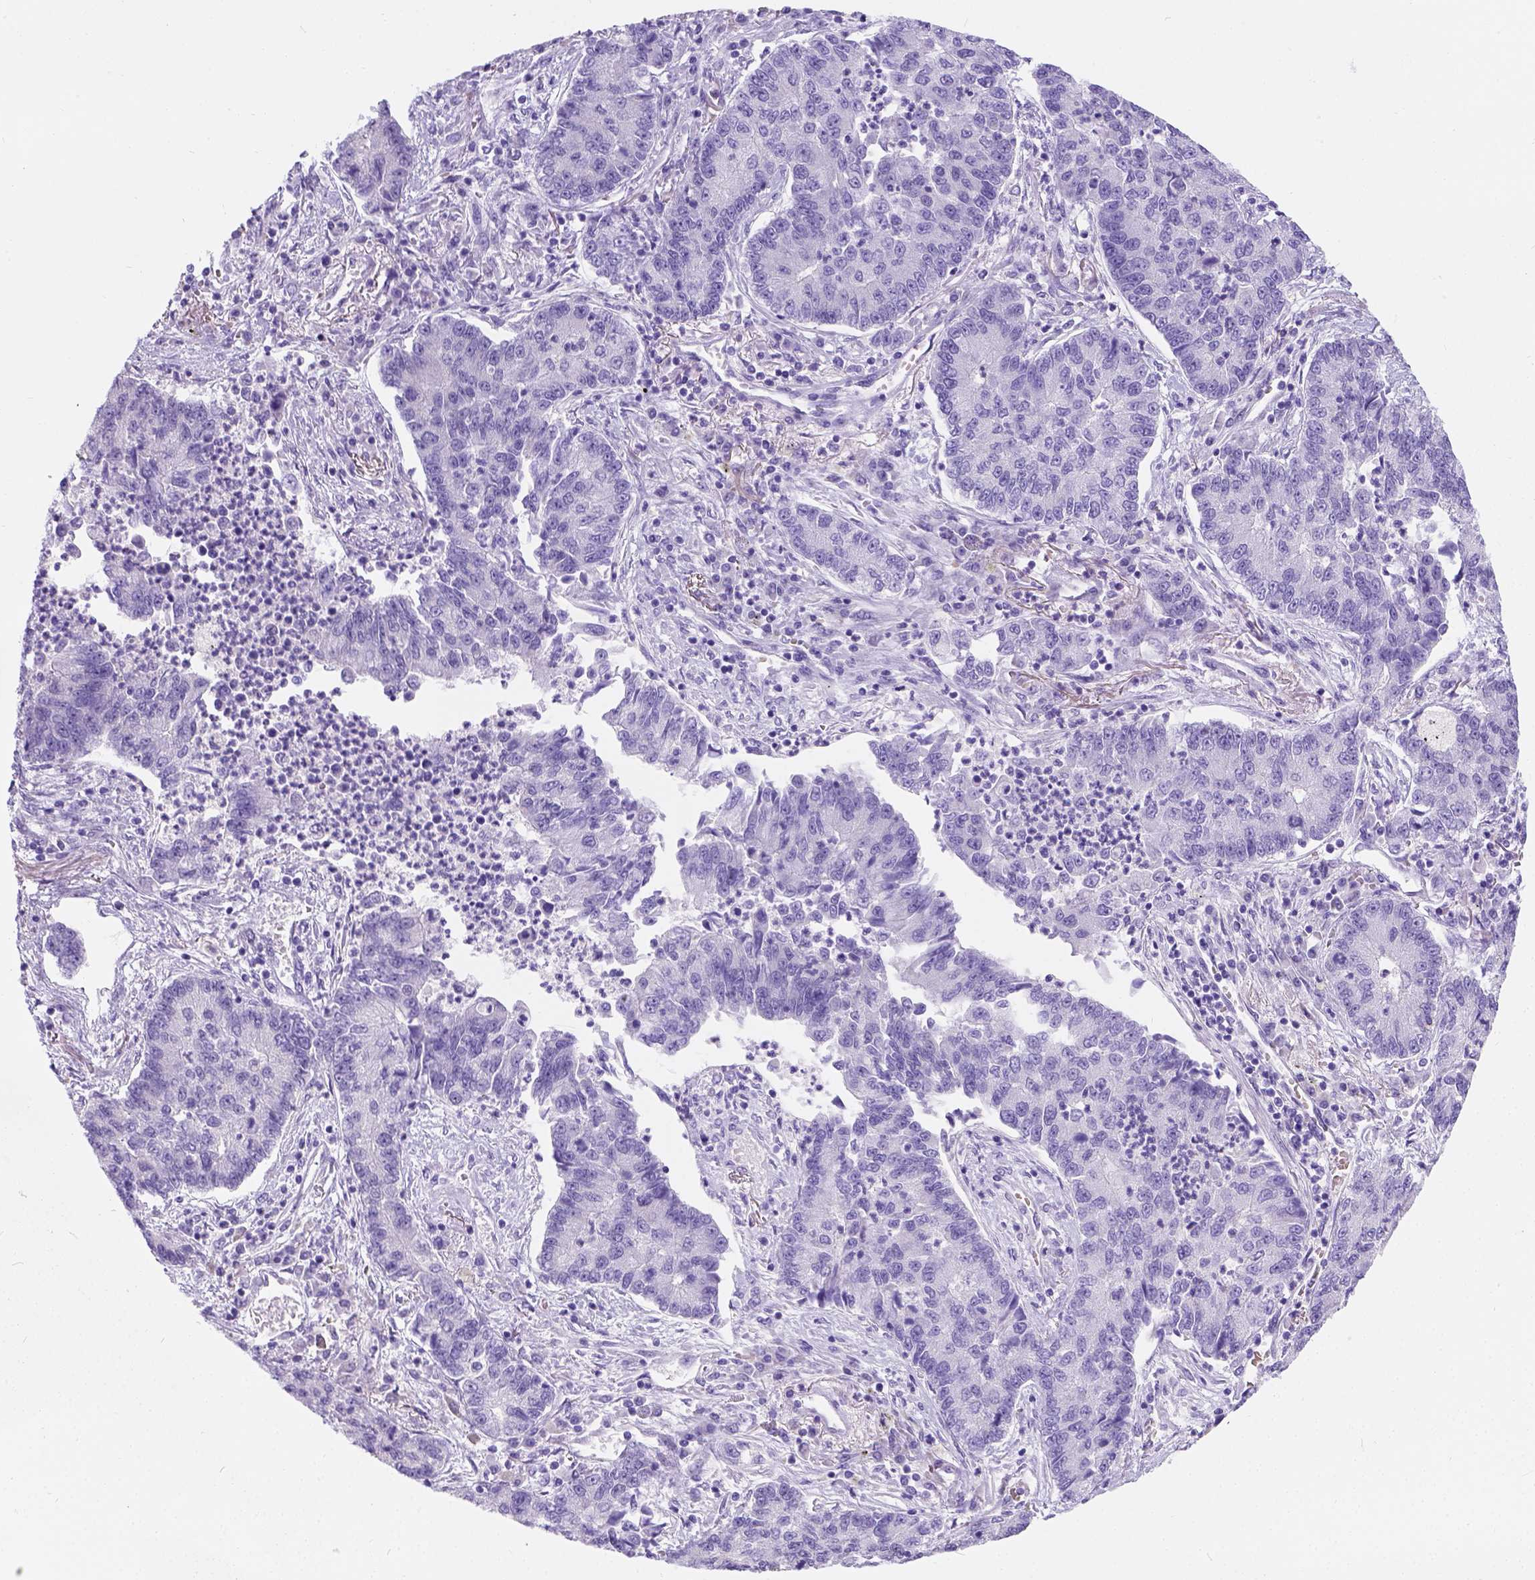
{"staining": {"intensity": "negative", "quantity": "none", "location": "none"}, "tissue": "lung cancer", "cell_type": "Tumor cells", "image_type": "cancer", "snomed": [{"axis": "morphology", "description": "Adenocarcinoma, NOS"}, {"axis": "topography", "description": "Lung"}], "caption": "The immunohistochemistry (IHC) image has no significant expression in tumor cells of lung cancer tissue.", "gene": "PHF7", "patient": {"sex": "female", "age": 57}}